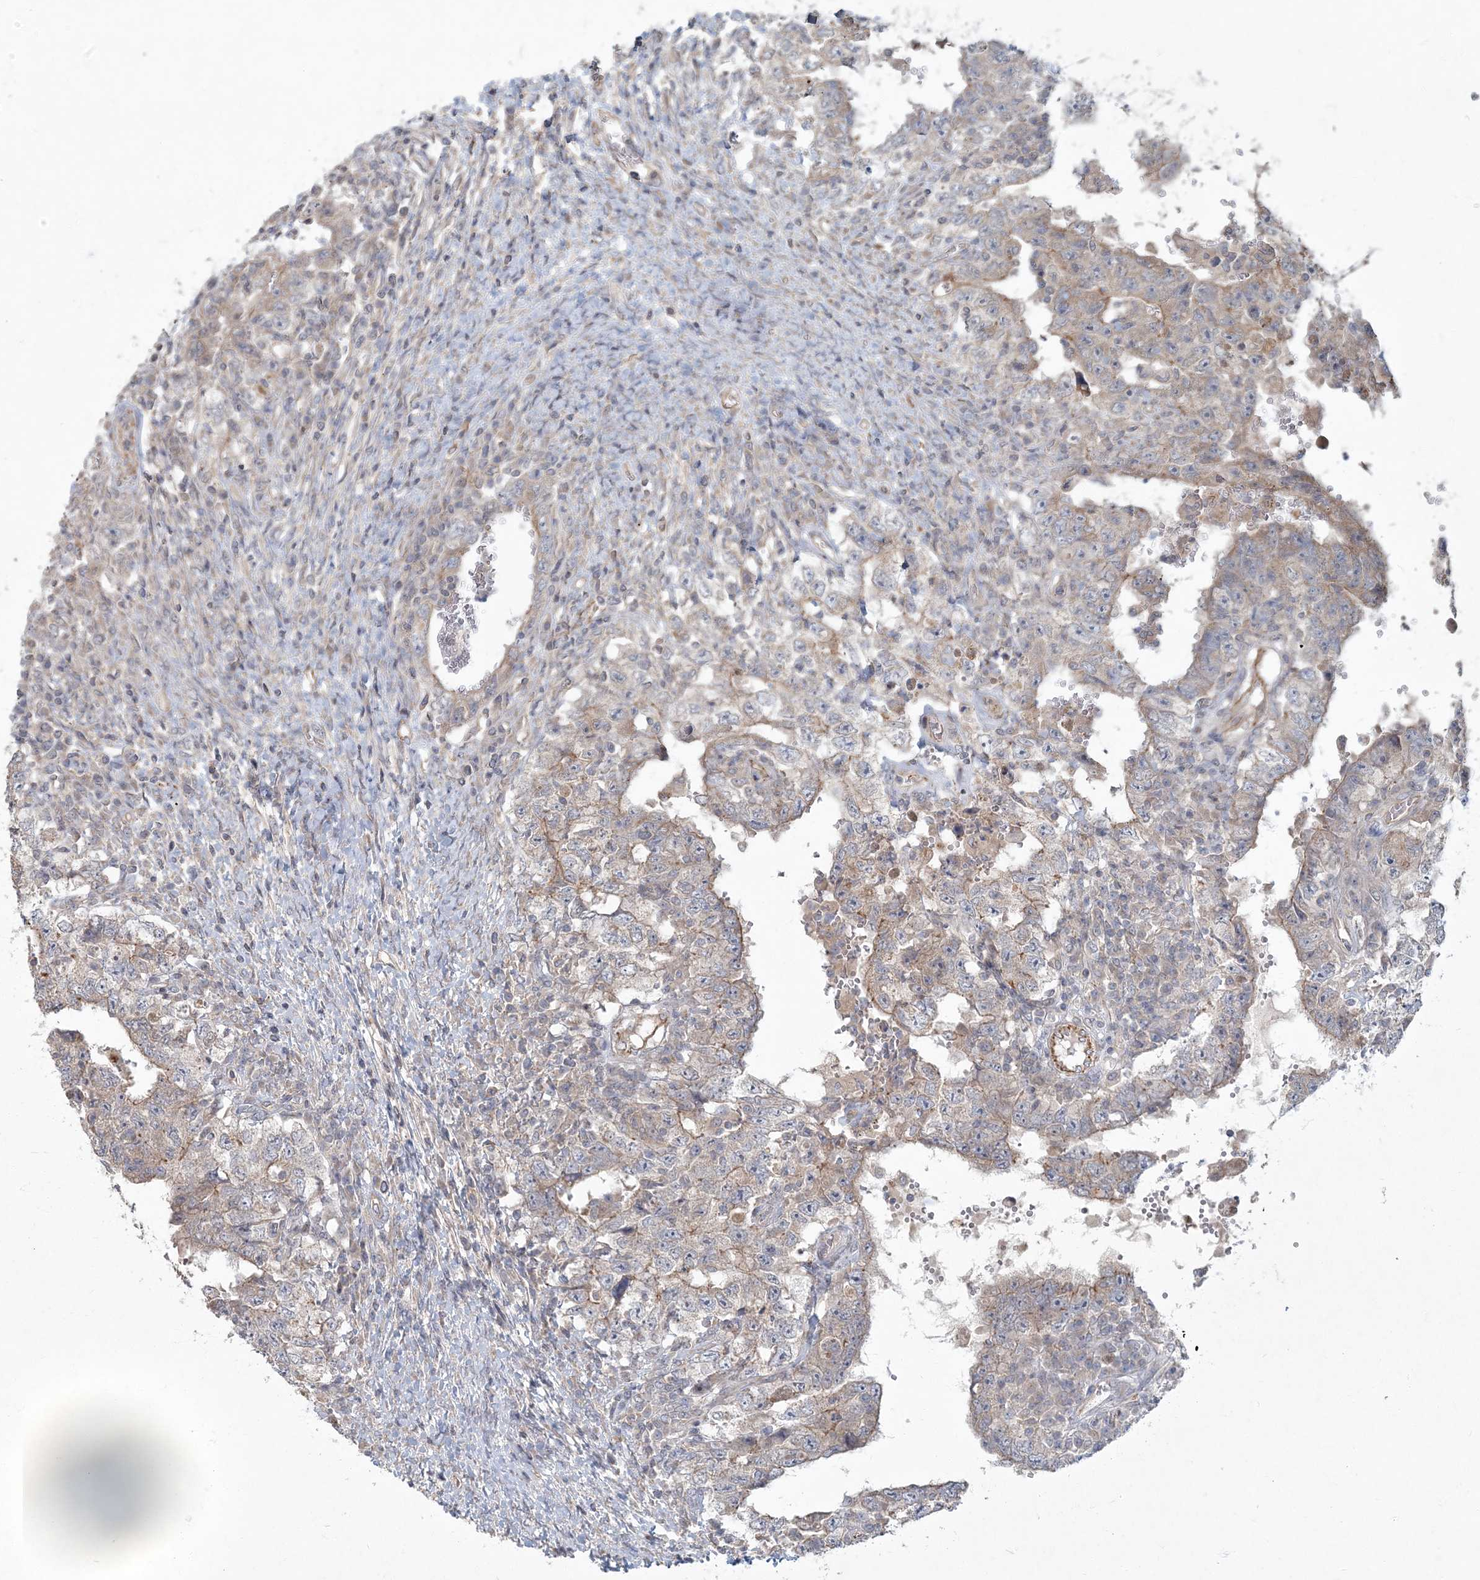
{"staining": {"intensity": "weak", "quantity": "<25%", "location": "cytoplasmic/membranous"}, "tissue": "testis cancer", "cell_type": "Tumor cells", "image_type": "cancer", "snomed": [{"axis": "morphology", "description": "Carcinoma, Embryonal, NOS"}, {"axis": "topography", "description": "Testis"}], "caption": "Testis cancer was stained to show a protein in brown. There is no significant positivity in tumor cells.", "gene": "ARHGEF38", "patient": {"sex": "male", "age": 26}}